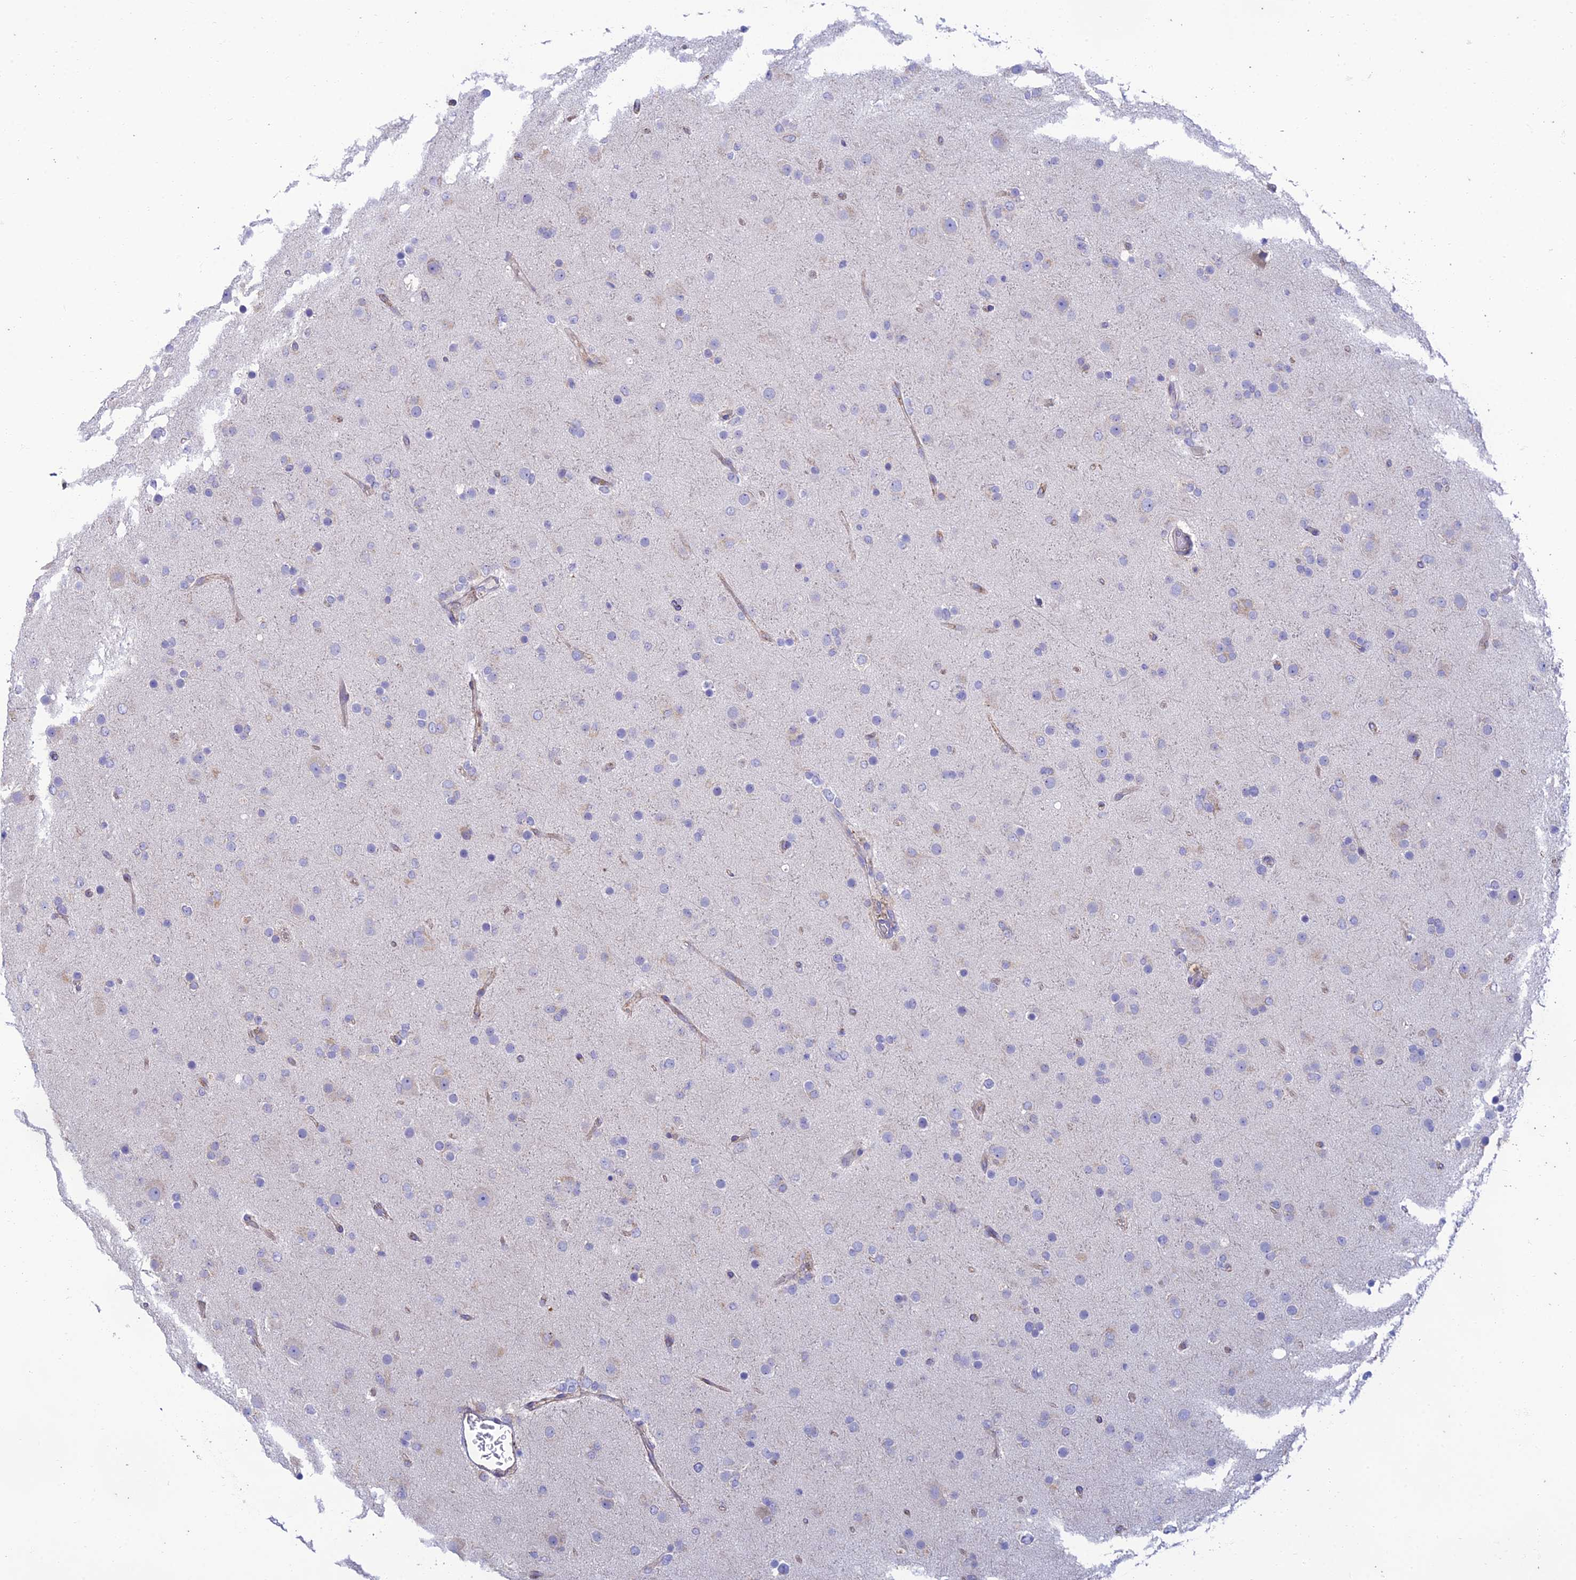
{"staining": {"intensity": "negative", "quantity": "none", "location": "none"}, "tissue": "glioma", "cell_type": "Tumor cells", "image_type": "cancer", "snomed": [{"axis": "morphology", "description": "Glioma, malignant, Low grade"}, {"axis": "topography", "description": "Brain"}], "caption": "DAB immunohistochemical staining of glioma displays no significant positivity in tumor cells. Nuclei are stained in blue.", "gene": "PTCD2", "patient": {"sex": "male", "age": 65}}